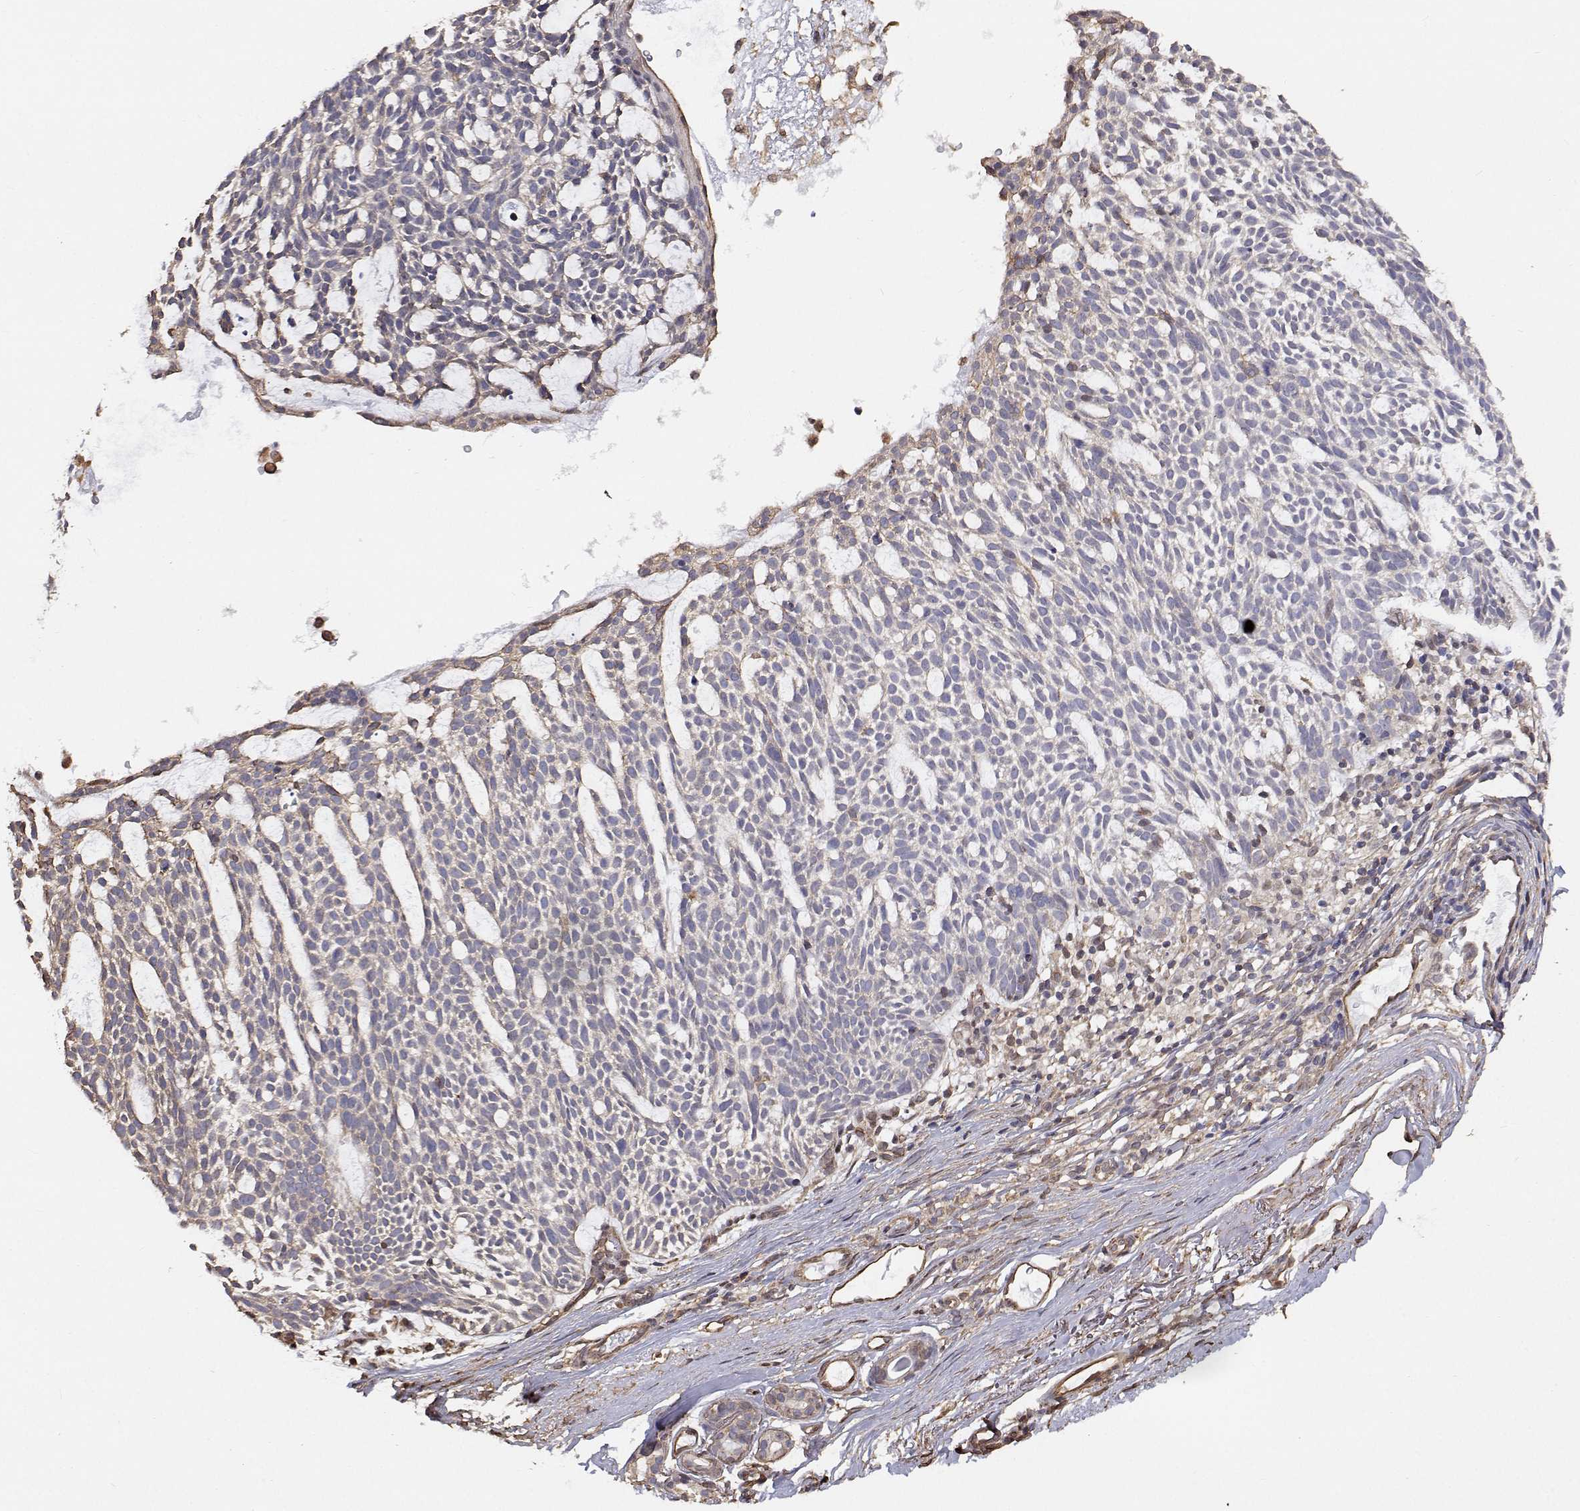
{"staining": {"intensity": "negative", "quantity": "none", "location": "none"}, "tissue": "skin cancer", "cell_type": "Tumor cells", "image_type": "cancer", "snomed": [{"axis": "morphology", "description": "Basal cell carcinoma"}, {"axis": "topography", "description": "Skin"}], "caption": "Immunohistochemistry of human skin basal cell carcinoma exhibits no expression in tumor cells.", "gene": "GSDMA", "patient": {"sex": "male", "age": 83}}